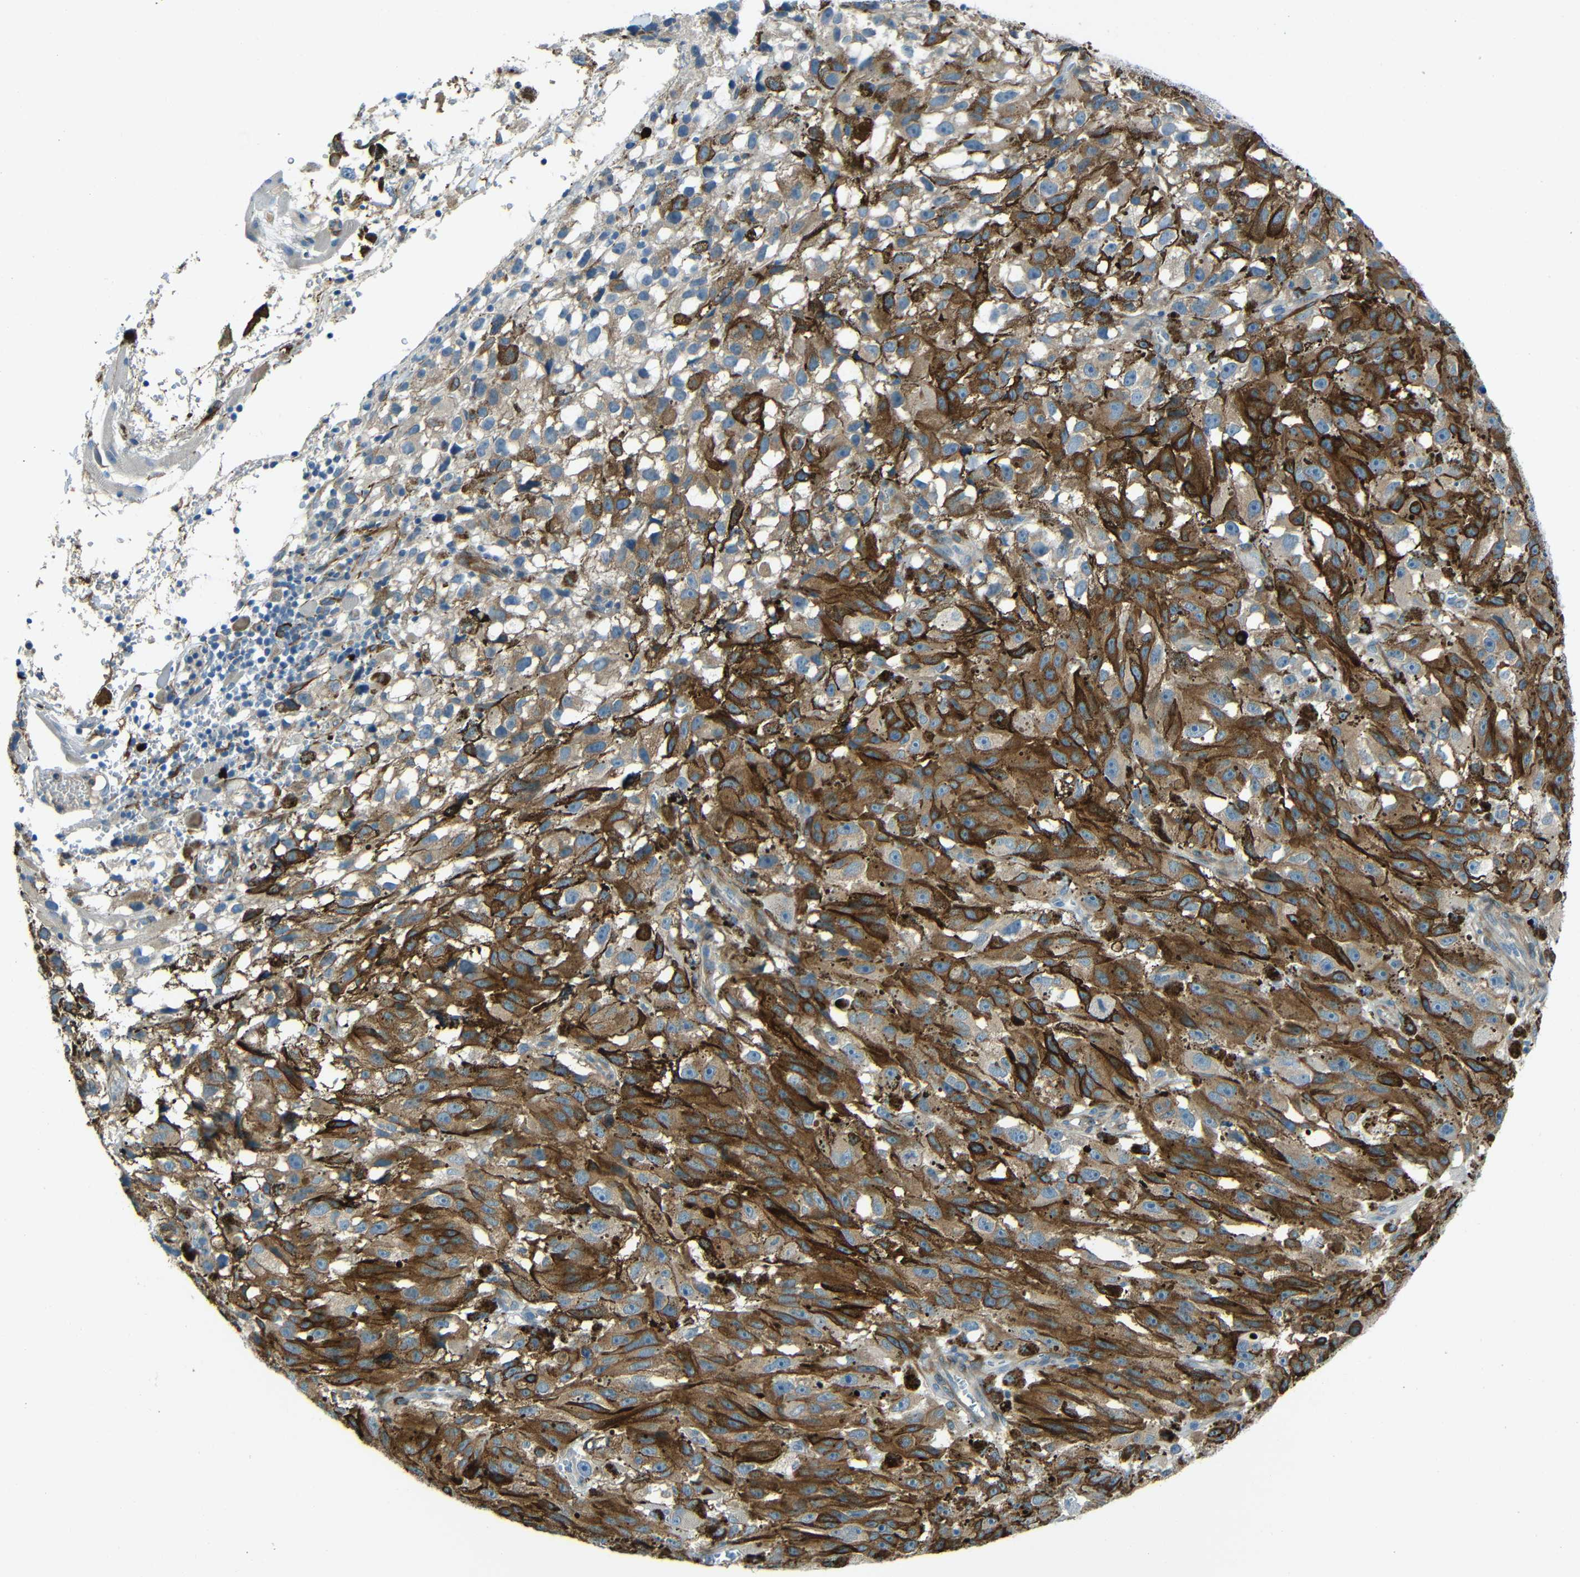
{"staining": {"intensity": "strong", "quantity": "25%-75%", "location": "cytoplasmic/membranous"}, "tissue": "melanoma", "cell_type": "Tumor cells", "image_type": "cancer", "snomed": [{"axis": "morphology", "description": "Malignant melanoma, NOS"}, {"axis": "topography", "description": "Skin"}], "caption": "Immunohistochemistry photomicrograph of neoplastic tissue: human melanoma stained using immunohistochemistry (IHC) reveals high levels of strong protein expression localized specifically in the cytoplasmic/membranous of tumor cells, appearing as a cytoplasmic/membranous brown color.", "gene": "DCLK1", "patient": {"sex": "female", "age": 104}}